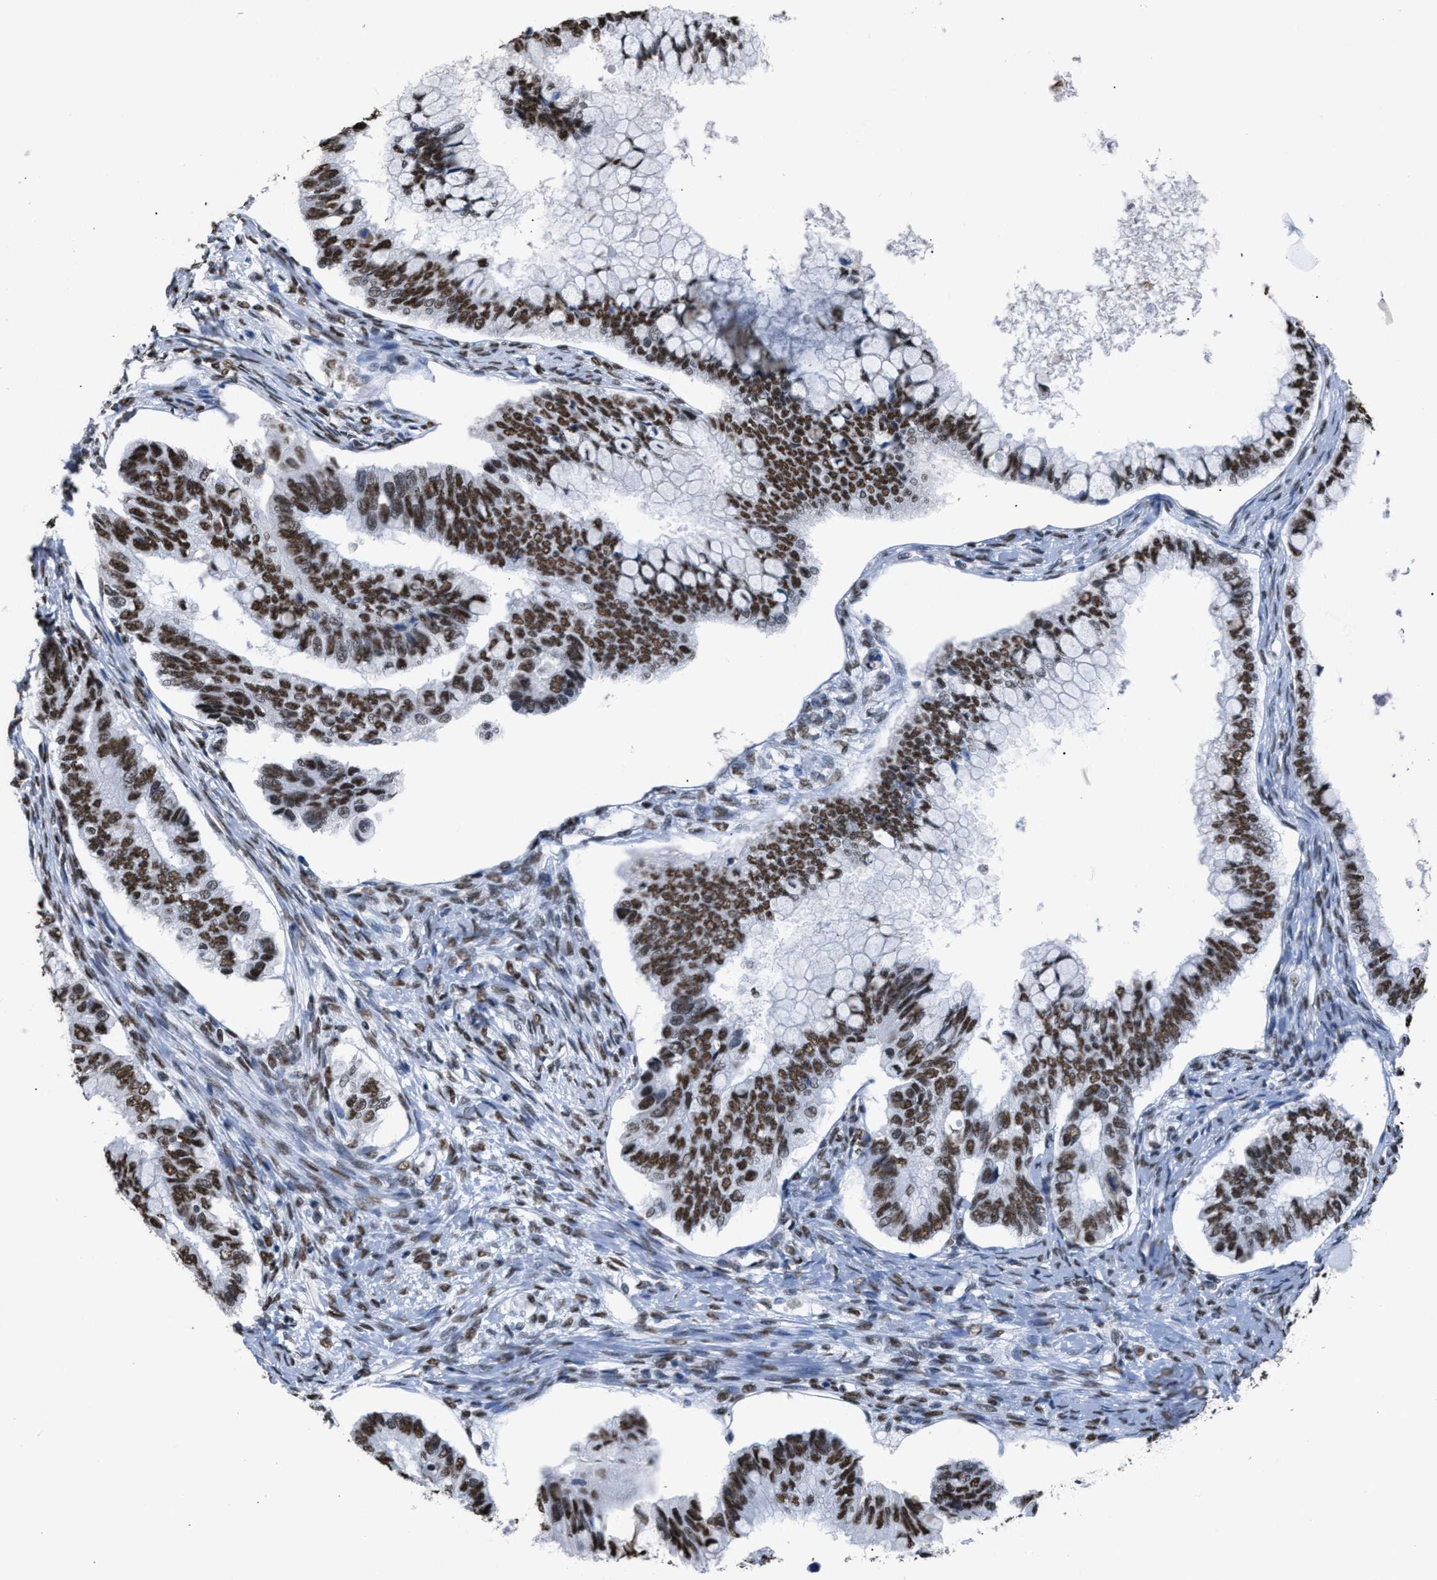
{"staining": {"intensity": "strong", "quantity": ">75%", "location": "nuclear"}, "tissue": "ovarian cancer", "cell_type": "Tumor cells", "image_type": "cancer", "snomed": [{"axis": "morphology", "description": "Cystadenocarcinoma, mucinous, NOS"}, {"axis": "topography", "description": "Ovary"}], "caption": "Ovarian mucinous cystadenocarcinoma tissue reveals strong nuclear expression in approximately >75% of tumor cells, visualized by immunohistochemistry. (Brightfield microscopy of DAB IHC at high magnification).", "gene": "CCAR2", "patient": {"sex": "female", "age": 80}}